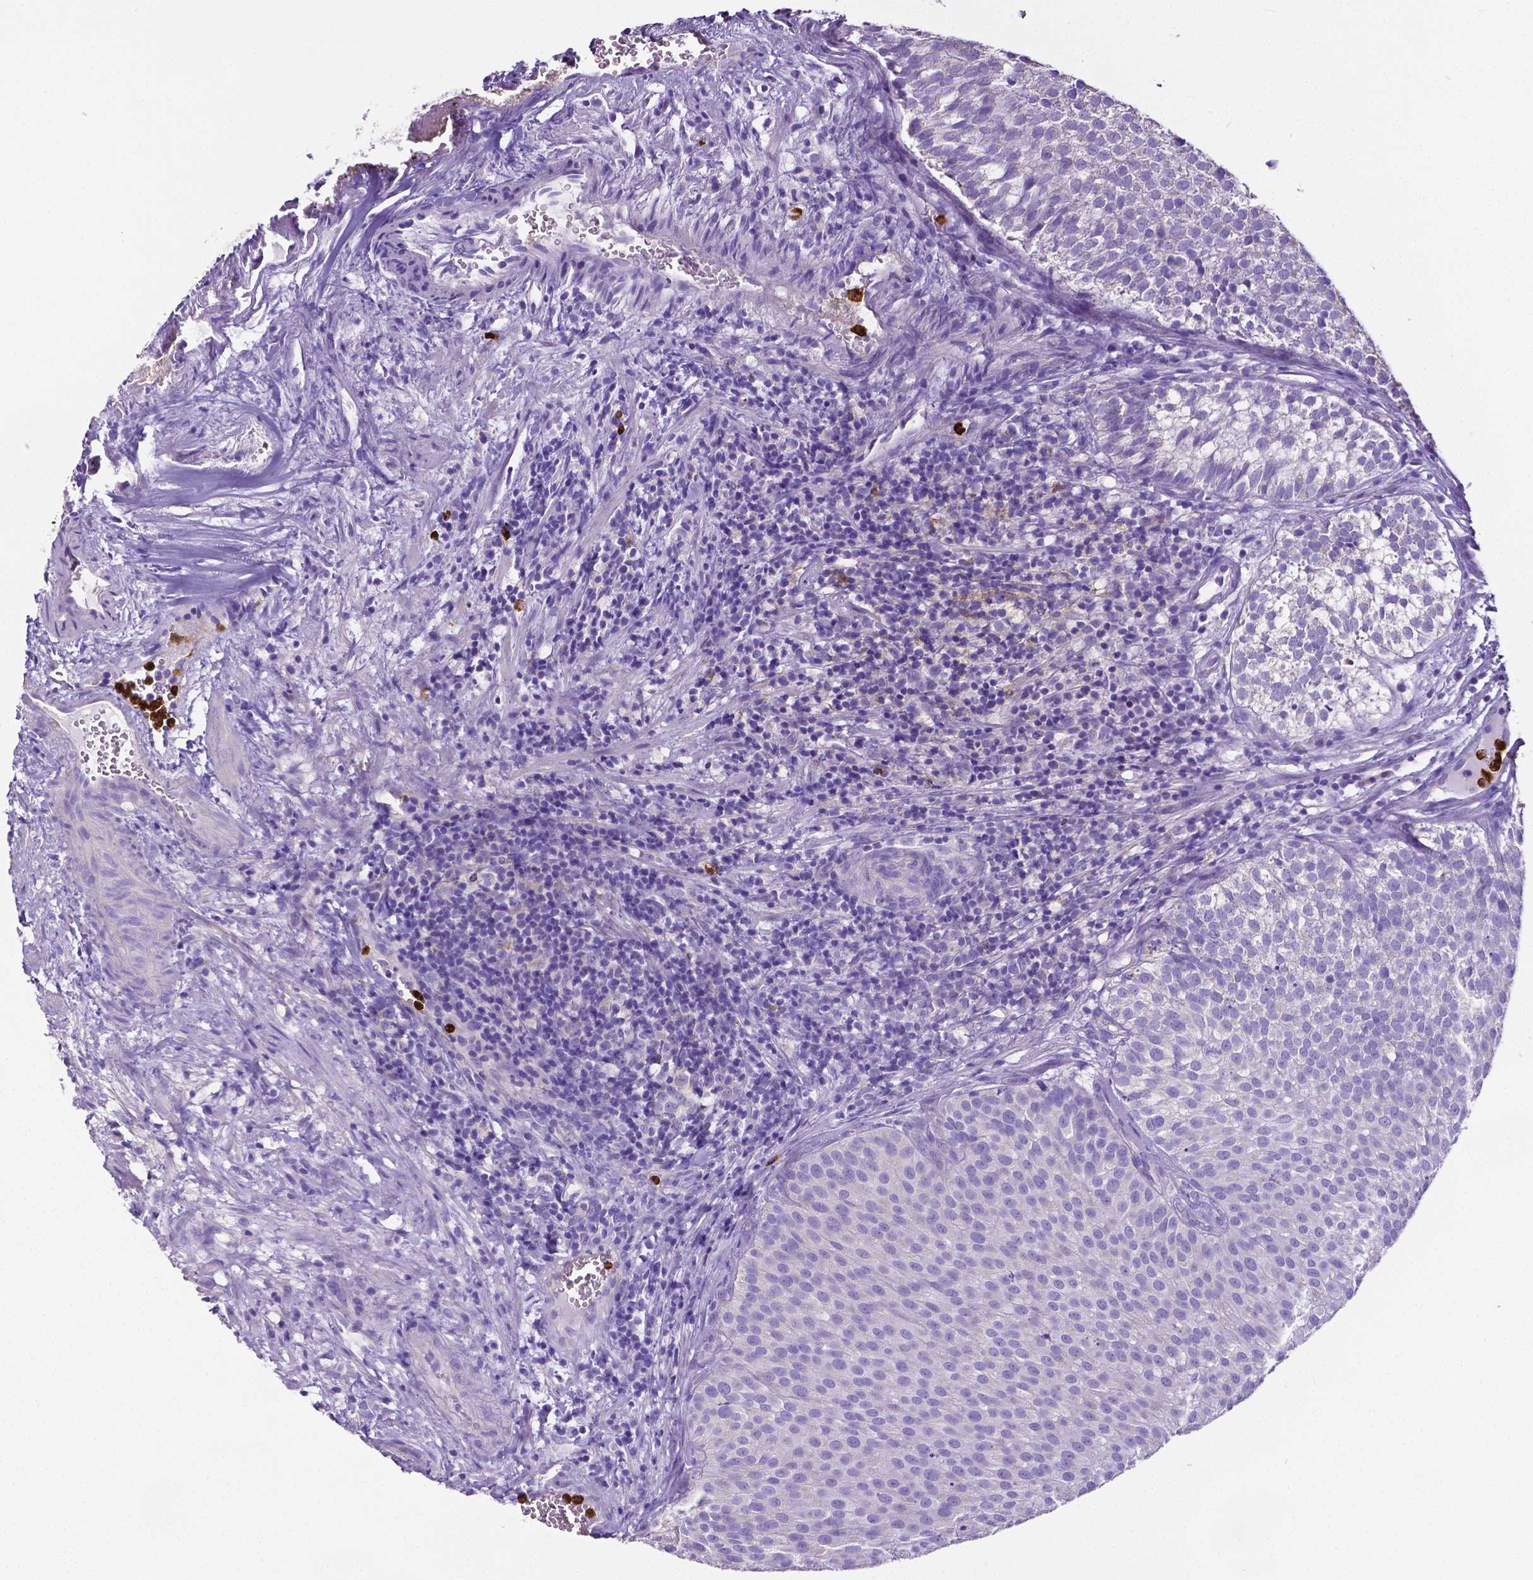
{"staining": {"intensity": "negative", "quantity": "none", "location": "none"}, "tissue": "urothelial cancer", "cell_type": "Tumor cells", "image_type": "cancer", "snomed": [{"axis": "morphology", "description": "Urothelial carcinoma, Low grade"}, {"axis": "topography", "description": "Urinary bladder"}], "caption": "Tumor cells are negative for protein expression in human low-grade urothelial carcinoma. (Brightfield microscopy of DAB (3,3'-diaminobenzidine) immunohistochemistry (IHC) at high magnification).", "gene": "MMP9", "patient": {"sex": "female", "age": 87}}